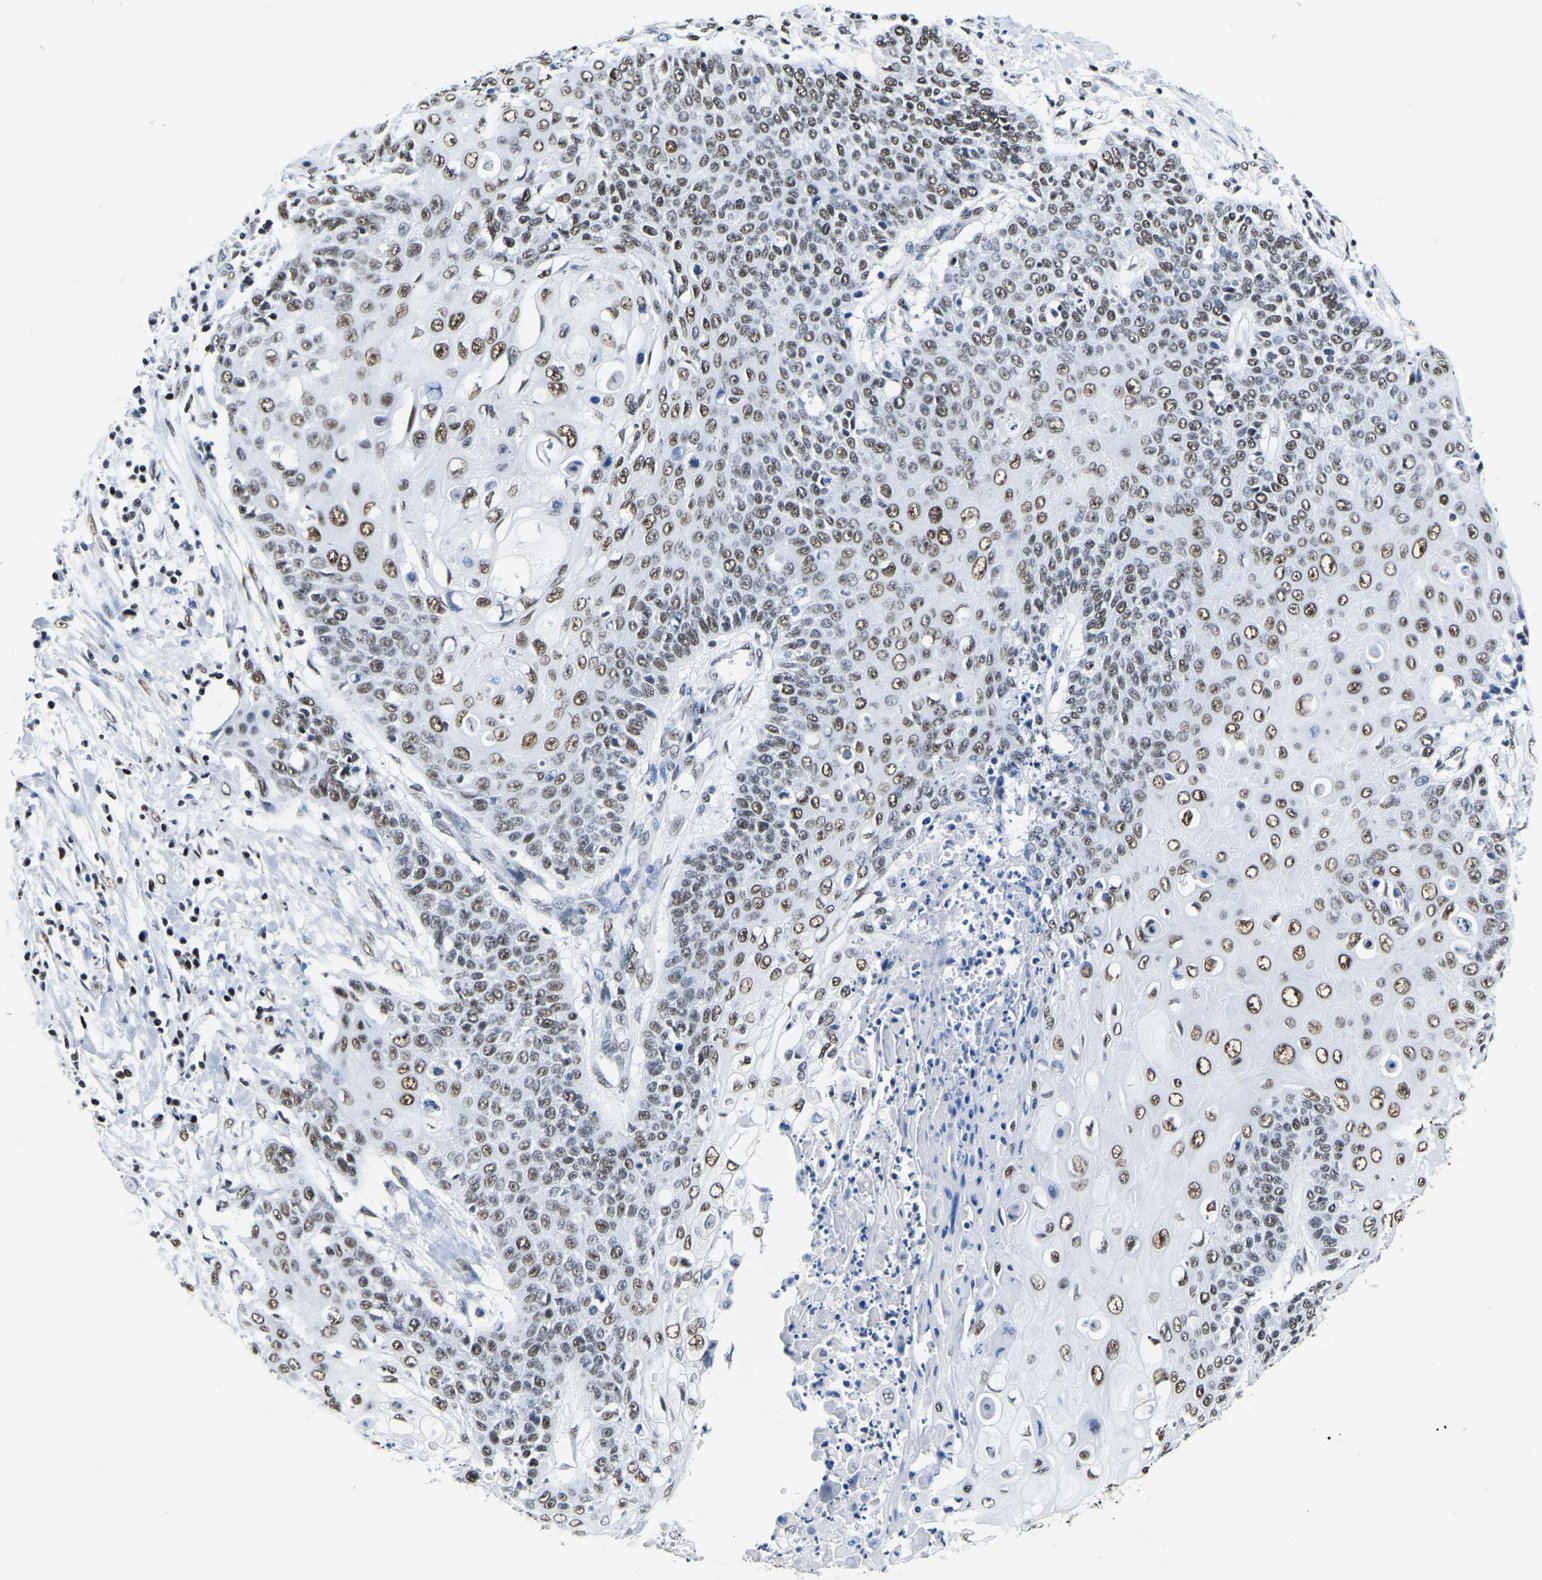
{"staining": {"intensity": "moderate", "quantity": ">75%", "location": "nuclear"}, "tissue": "cervical cancer", "cell_type": "Tumor cells", "image_type": "cancer", "snomed": [{"axis": "morphology", "description": "Squamous cell carcinoma, NOS"}, {"axis": "topography", "description": "Cervix"}], "caption": "Protein staining of squamous cell carcinoma (cervical) tissue shows moderate nuclear staining in about >75% of tumor cells.", "gene": "UBA1", "patient": {"sex": "female", "age": 39}}